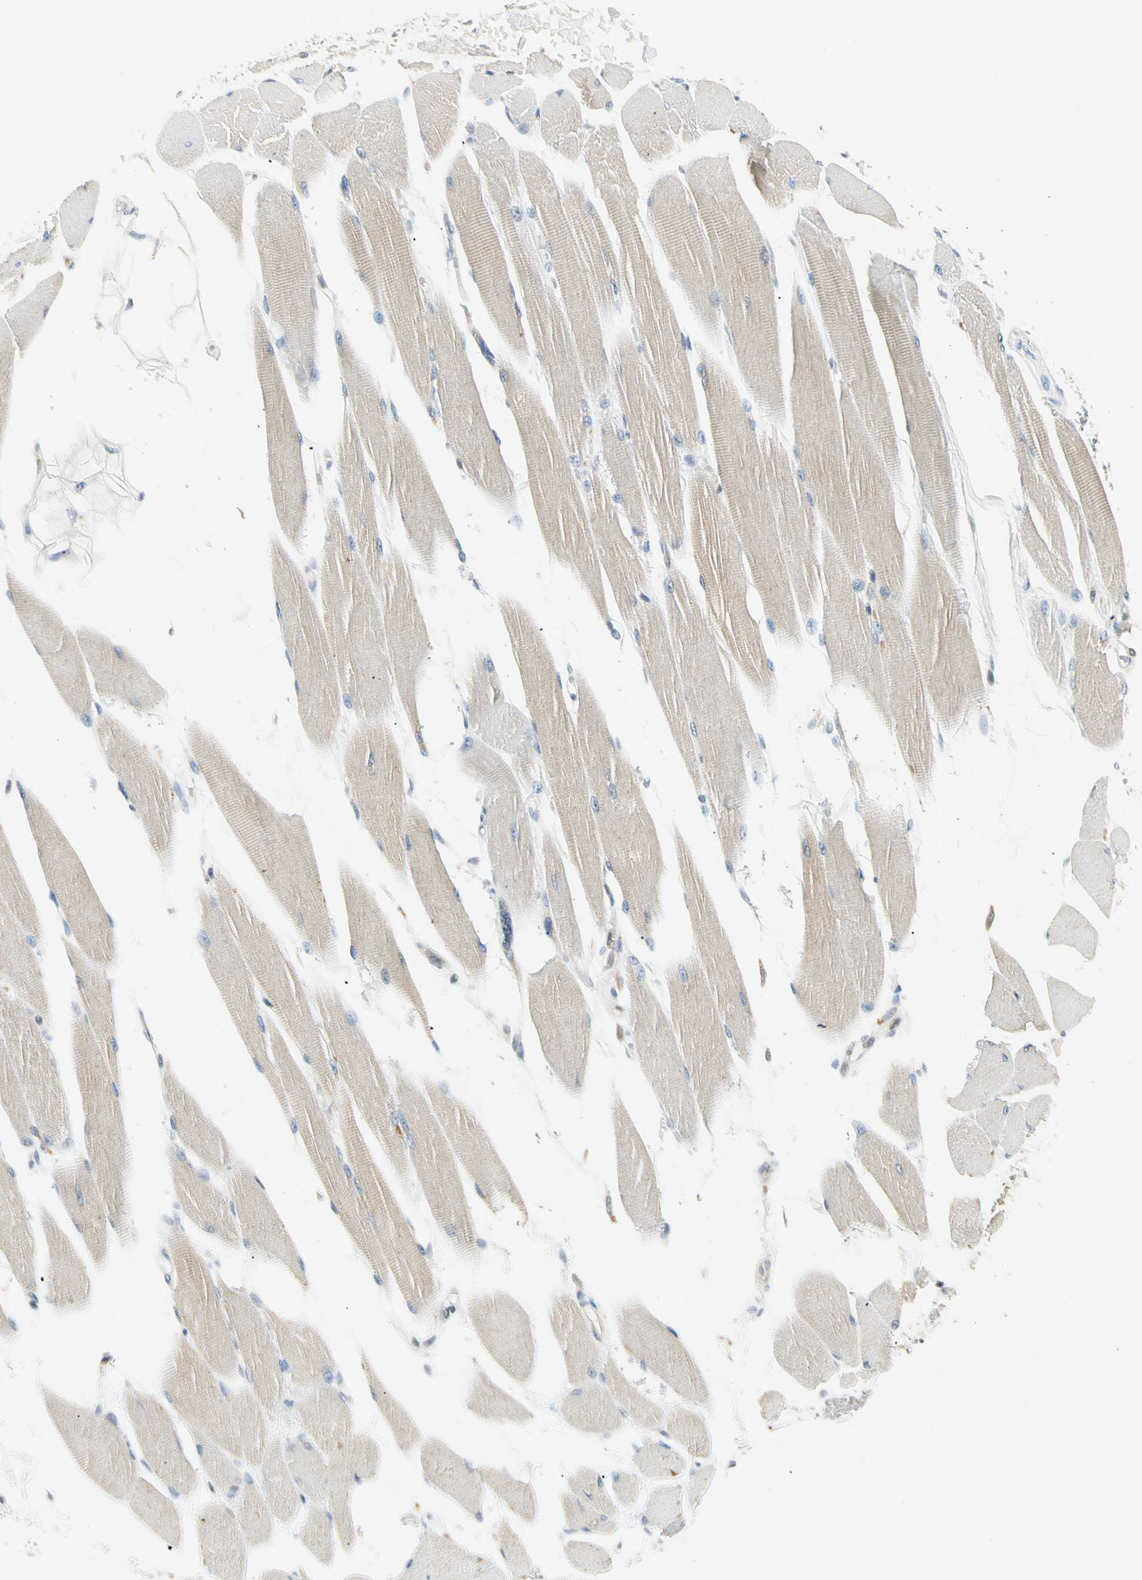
{"staining": {"intensity": "weak", "quantity": ">75%", "location": "cytoplasmic/membranous"}, "tissue": "skeletal muscle", "cell_type": "Myocytes", "image_type": "normal", "snomed": [{"axis": "morphology", "description": "Normal tissue, NOS"}, {"axis": "topography", "description": "Skeletal muscle"}, {"axis": "topography", "description": "Peripheral nerve tissue"}], "caption": "Protein expression analysis of unremarkable human skeletal muscle reveals weak cytoplasmic/membranous expression in approximately >75% of myocytes. (DAB IHC with brightfield microscopy, high magnification).", "gene": "IL1R1", "patient": {"sex": "female", "age": 84}}